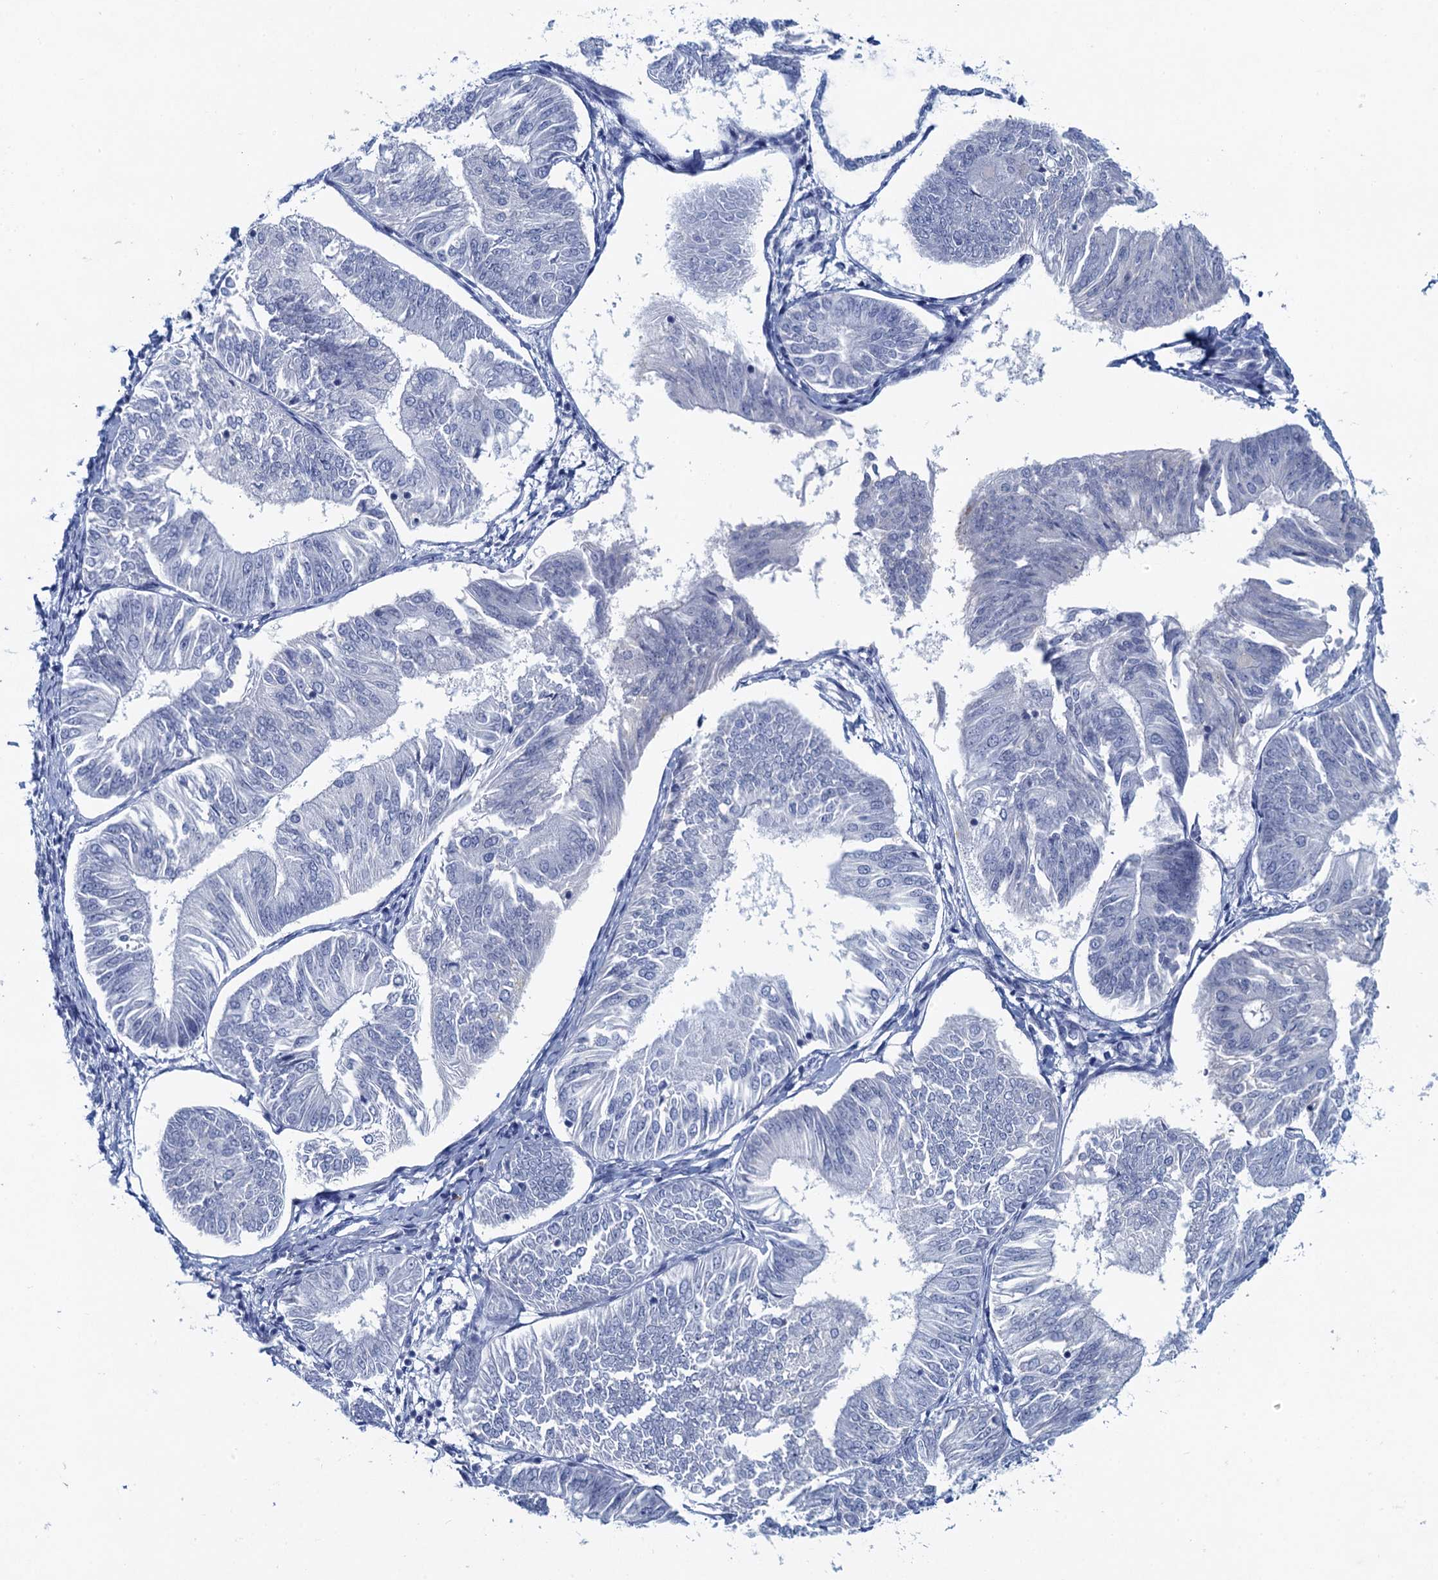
{"staining": {"intensity": "negative", "quantity": "none", "location": "none"}, "tissue": "endometrial cancer", "cell_type": "Tumor cells", "image_type": "cancer", "snomed": [{"axis": "morphology", "description": "Adenocarcinoma, NOS"}, {"axis": "topography", "description": "Endometrium"}], "caption": "Endometrial cancer (adenocarcinoma) was stained to show a protein in brown. There is no significant positivity in tumor cells.", "gene": "HAPSTR1", "patient": {"sex": "female", "age": 58}}